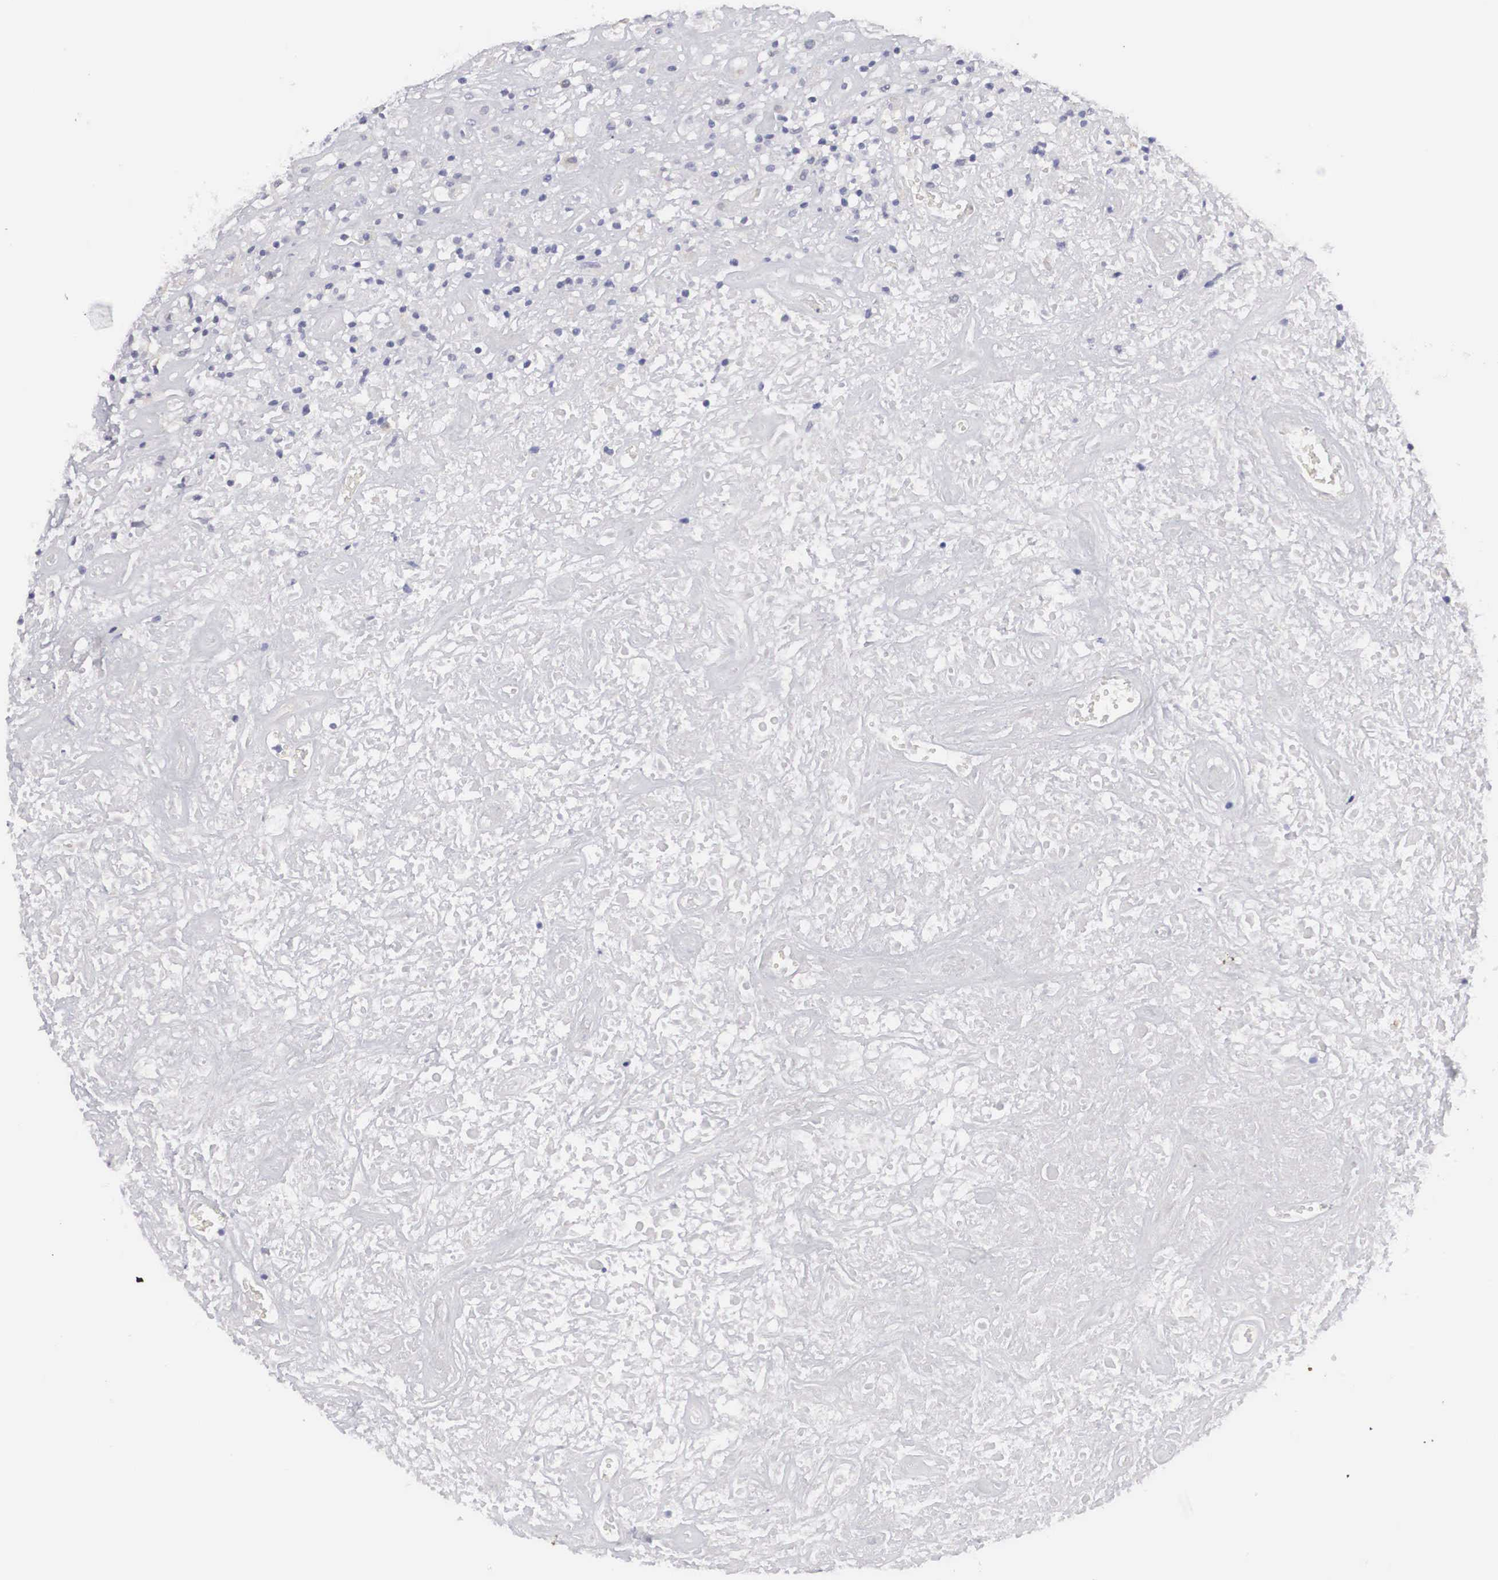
{"staining": {"intensity": "negative", "quantity": "none", "location": "none"}, "tissue": "lymphoma", "cell_type": "Tumor cells", "image_type": "cancer", "snomed": [{"axis": "morphology", "description": "Hodgkin's disease, NOS"}, {"axis": "topography", "description": "Lymph node"}], "caption": "This is an immunohistochemistry (IHC) image of Hodgkin's disease. There is no positivity in tumor cells.", "gene": "ARMCX3", "patient": {"sex": "male", "age": 46}}